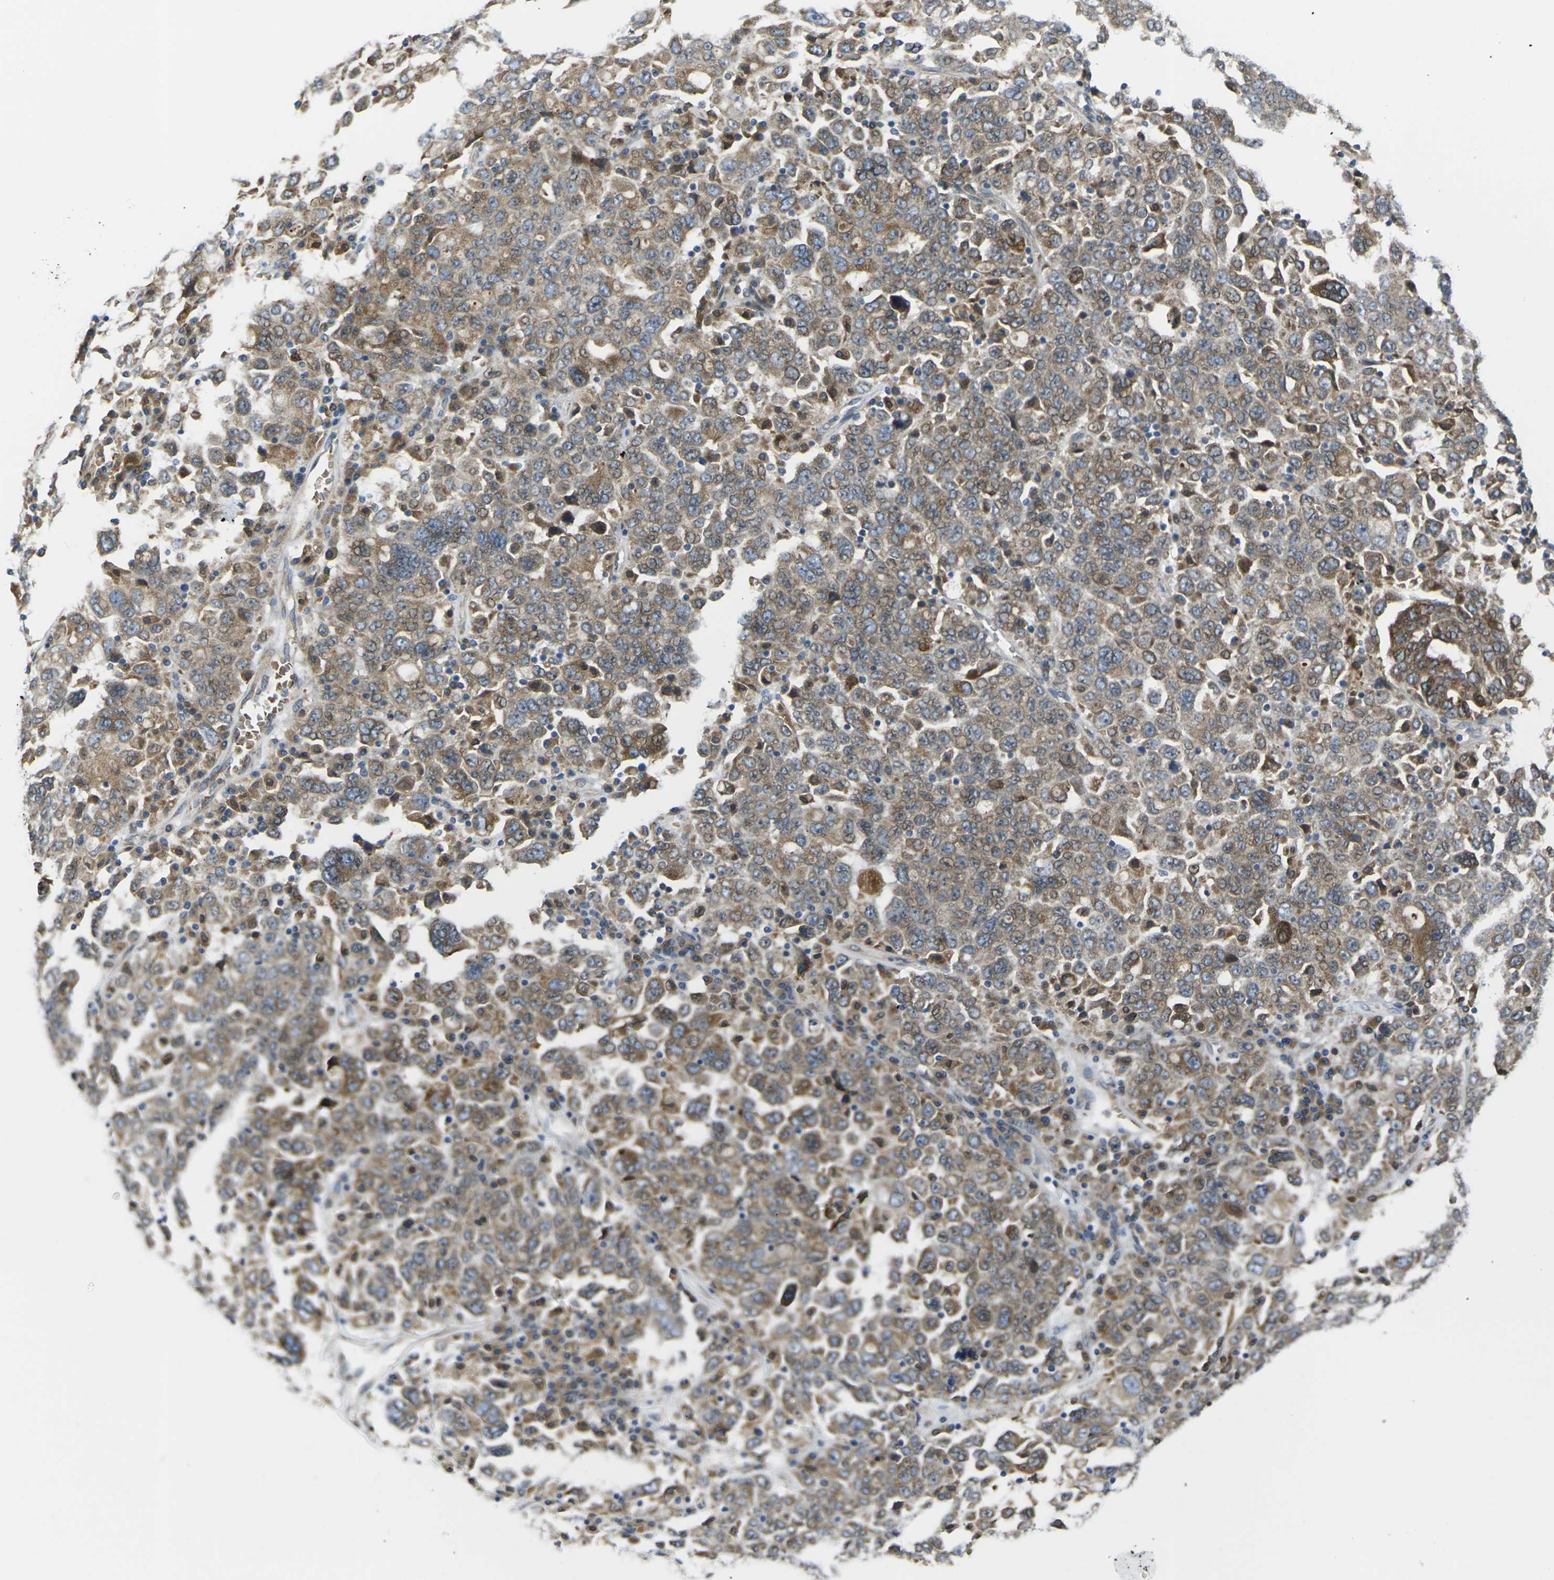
{"staining": {"intensity": "moderate", "quantity": ">75%", "location": "cytoplasmic/membranous"}, "tissue": "ovarian cancer", "cell_type": "Tumor cells", "image_type": "cancer", "snomed": [{"axis": "morphology", "description": "Carcinoma, endometroid"}, {"axis": "topography", "description": "Ovary"}], "caption": "Endometroid carcinoma (ovarian) tissue reveals moderate cytoplasmic/membranous expression in about >75% of tumor cells, visualized by immunohistochemistry. (Stains: DAB (3,3'-diaminobenzidine) in brown, nuclei in blue, Microscopy: brightfield microscopy at high magnification).", "gene": "FZD1", "patient": {"sex": "female", "age": 62}}